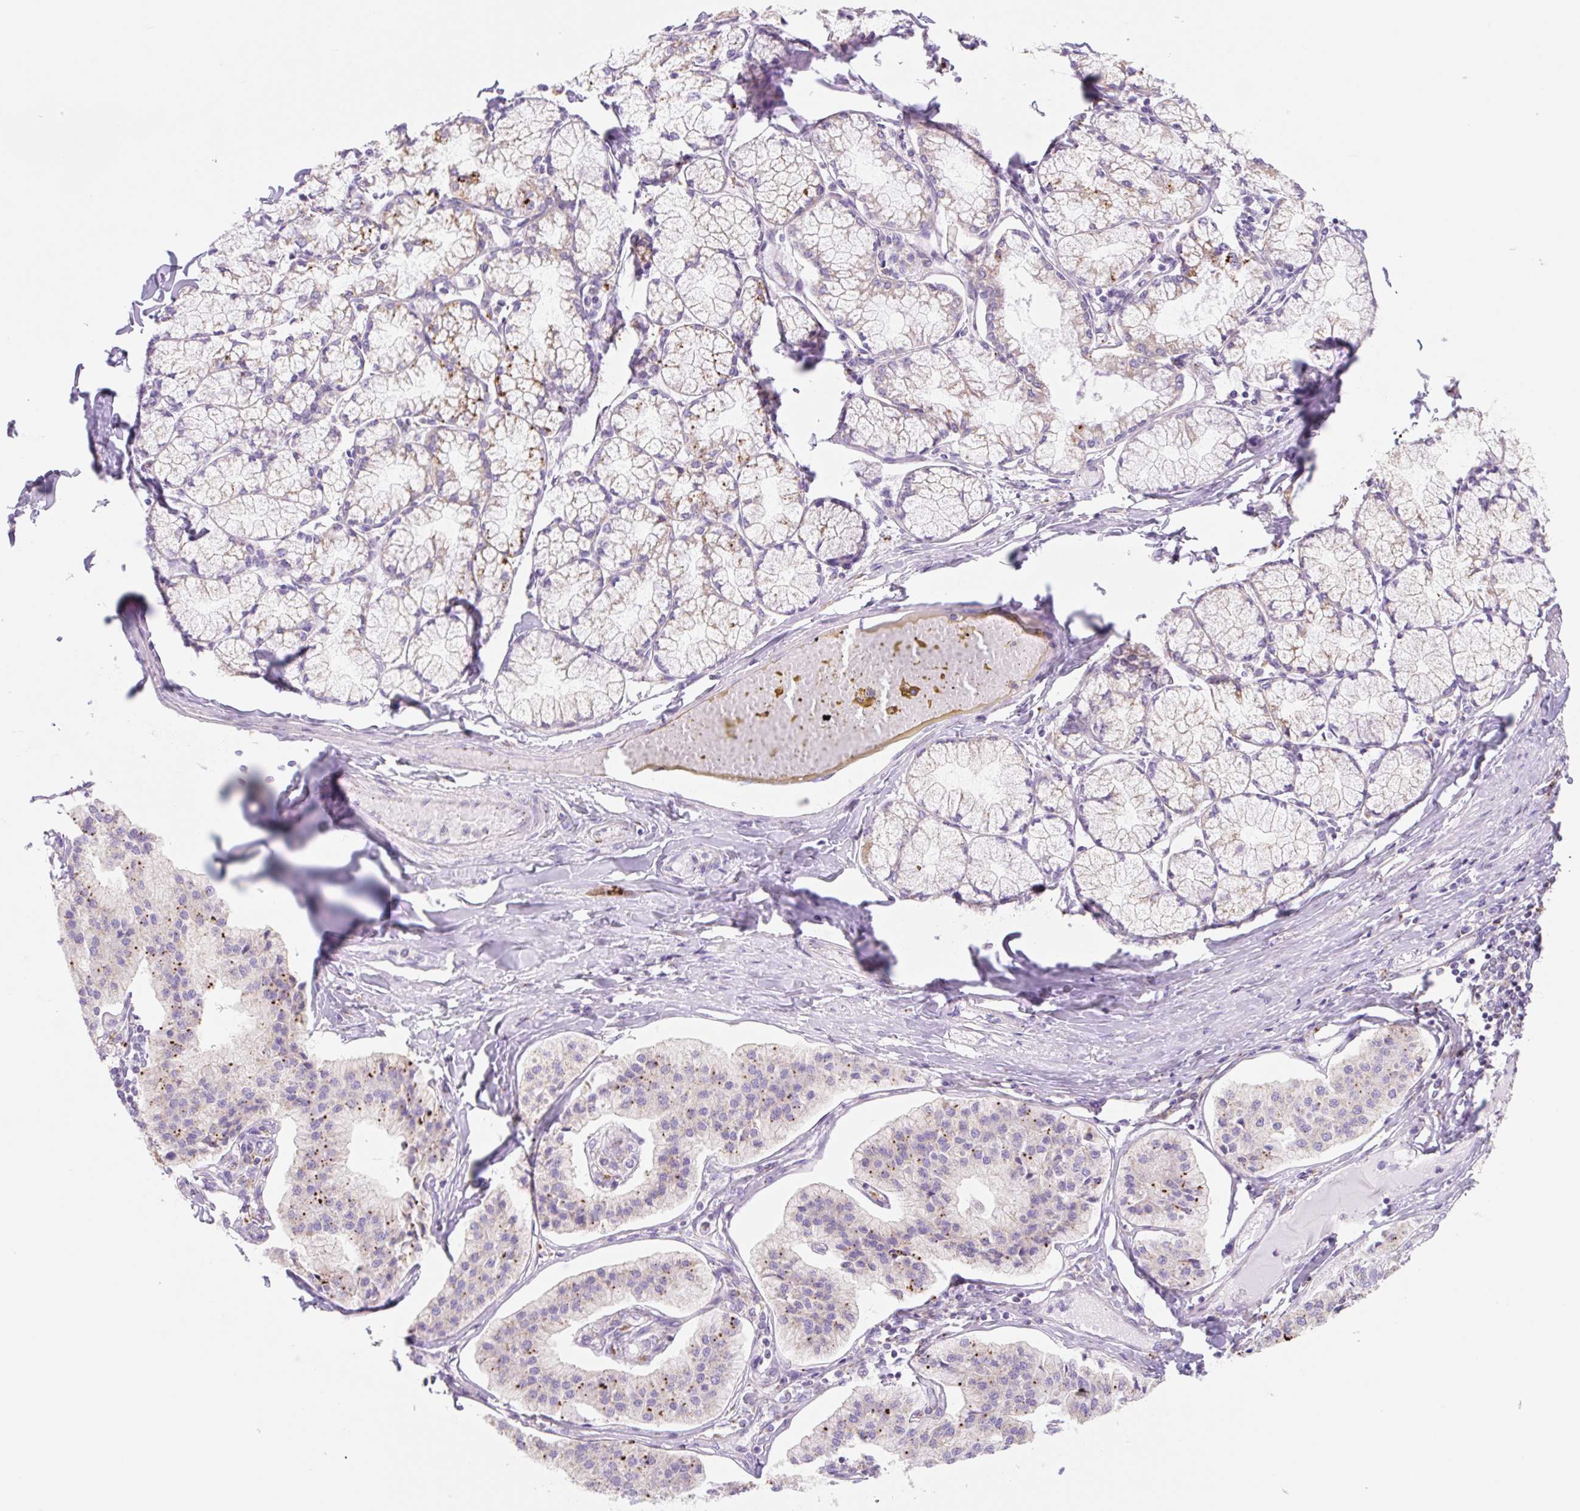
{"staining": {"intensity": "moderate", "quantity": "25%-75%", "location": "cytoplasmic/membranous"}, "tissue": "pancreatic cancer", "cell_type": "Tumor cells", "image_type": "cancer", "snomed": [{"axis": "morphology", "description": "Adenocarcinoma, NOS"}, {"axis": "topography", "description": "Pancreas"}], "caption": "A medium amount of moderate cytoplasmic/membranous positivity is identified in about 25%-75% of tumor cells in pancreatic cancer tissue.", "gene": "CLEC3A", "patient": {"sex": "female", "age": 50}}